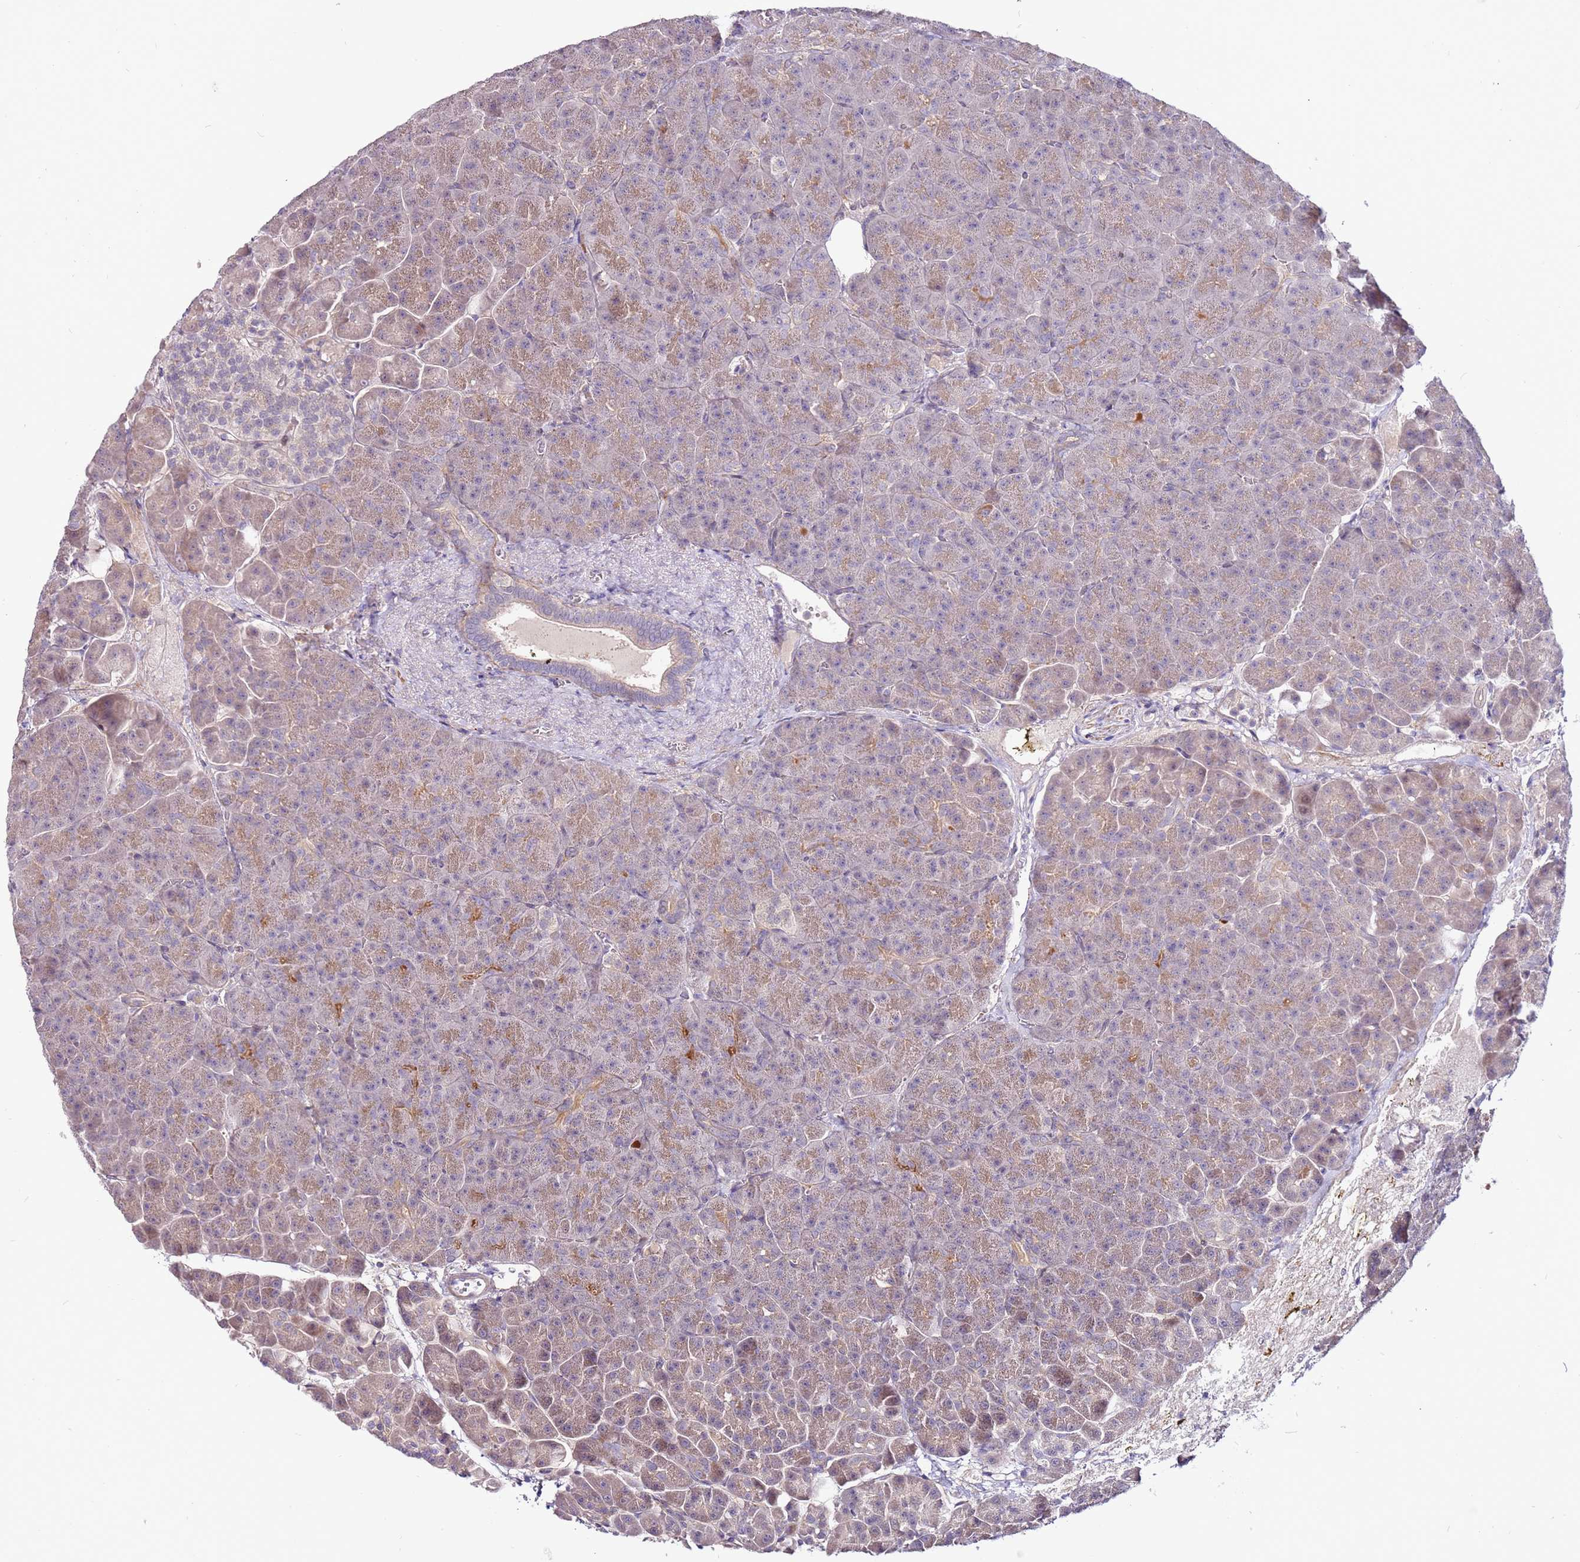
{"staining": {"intensity": "strong", "quantity": "<25%", "location": "cytoplasmic/membranous"}, "tissue": "pancreas", "cell_type": "Exocrine glandular cells", "image_type": "normal", "snomed": [{"axis": "morphology", "description": "Normal tissue, NOS"}, {"axis": "topography", "description": "Pancreas"}], "caption": "This is a photomicrograph of immunohistochemistry staining of normal pancreas, which shows strong staining in the cytoplasmic/membranous of exocrine glandular cells.", "gene": "MTG2", "patient": {"sex": "female", "age": 74}}